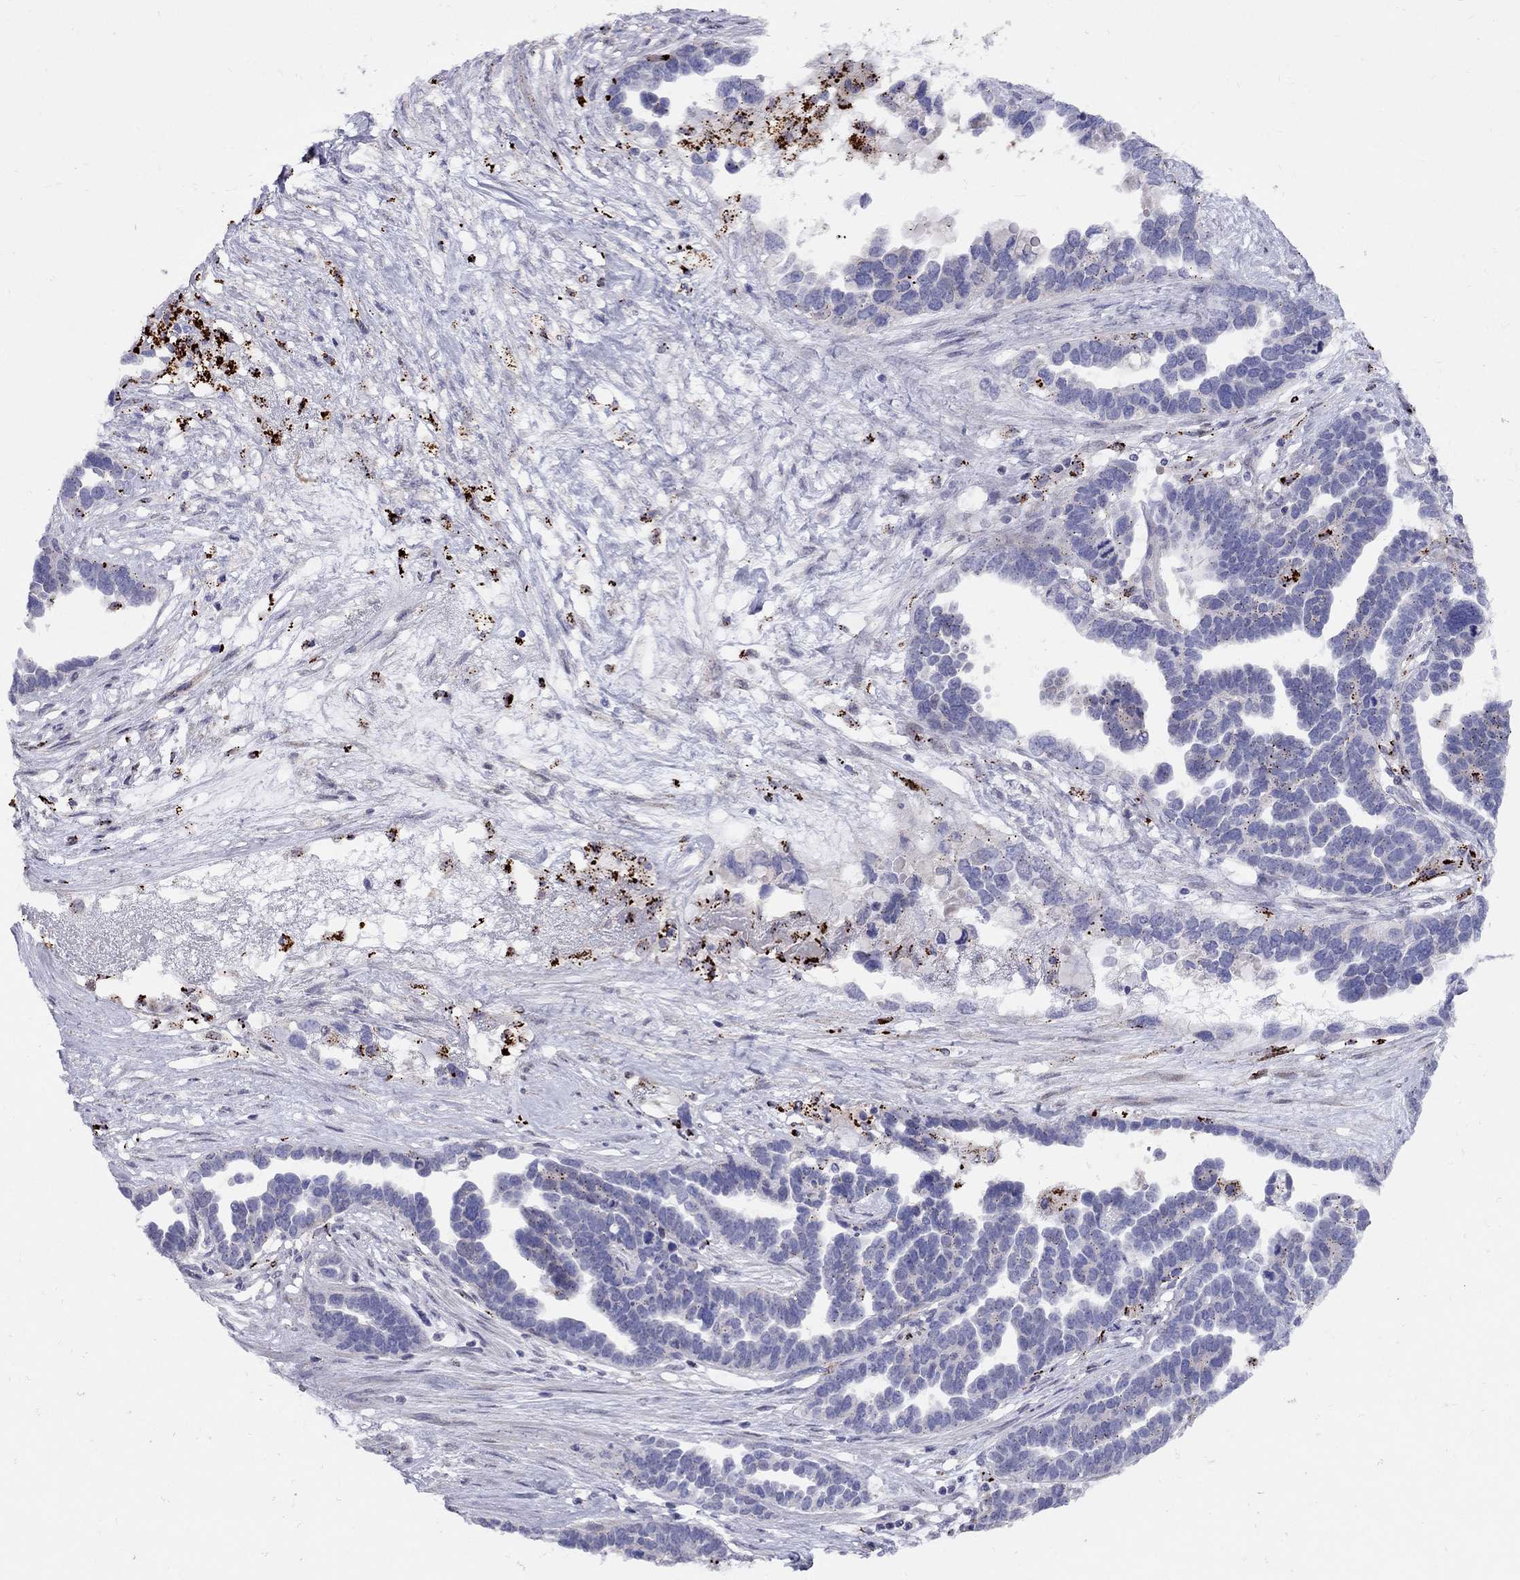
{"staining": {"intensity": "negative", "quantity": "none", "location": "none"}, "tissue": "ovarian cancer", "cell_type": "Tumor cells", "image_type": "cancer", "snomed": [{"axis": "morphology", "description": "Cystadenocarcinoma, serous, NOS"}, {"axis": "topography", "description": "Ovary"}], "caption": "There is no significant staining in tumor cells of ovarian cancer (serous cystadenocarcinoma). The staining was performed using DAB to visualize the protein expression in brown, while the nuclei were stained in blue with hematoxylin (Magnification: 20x).", "gene": "MAGEB4", "patient": {"sex": "female", "age": 54}}